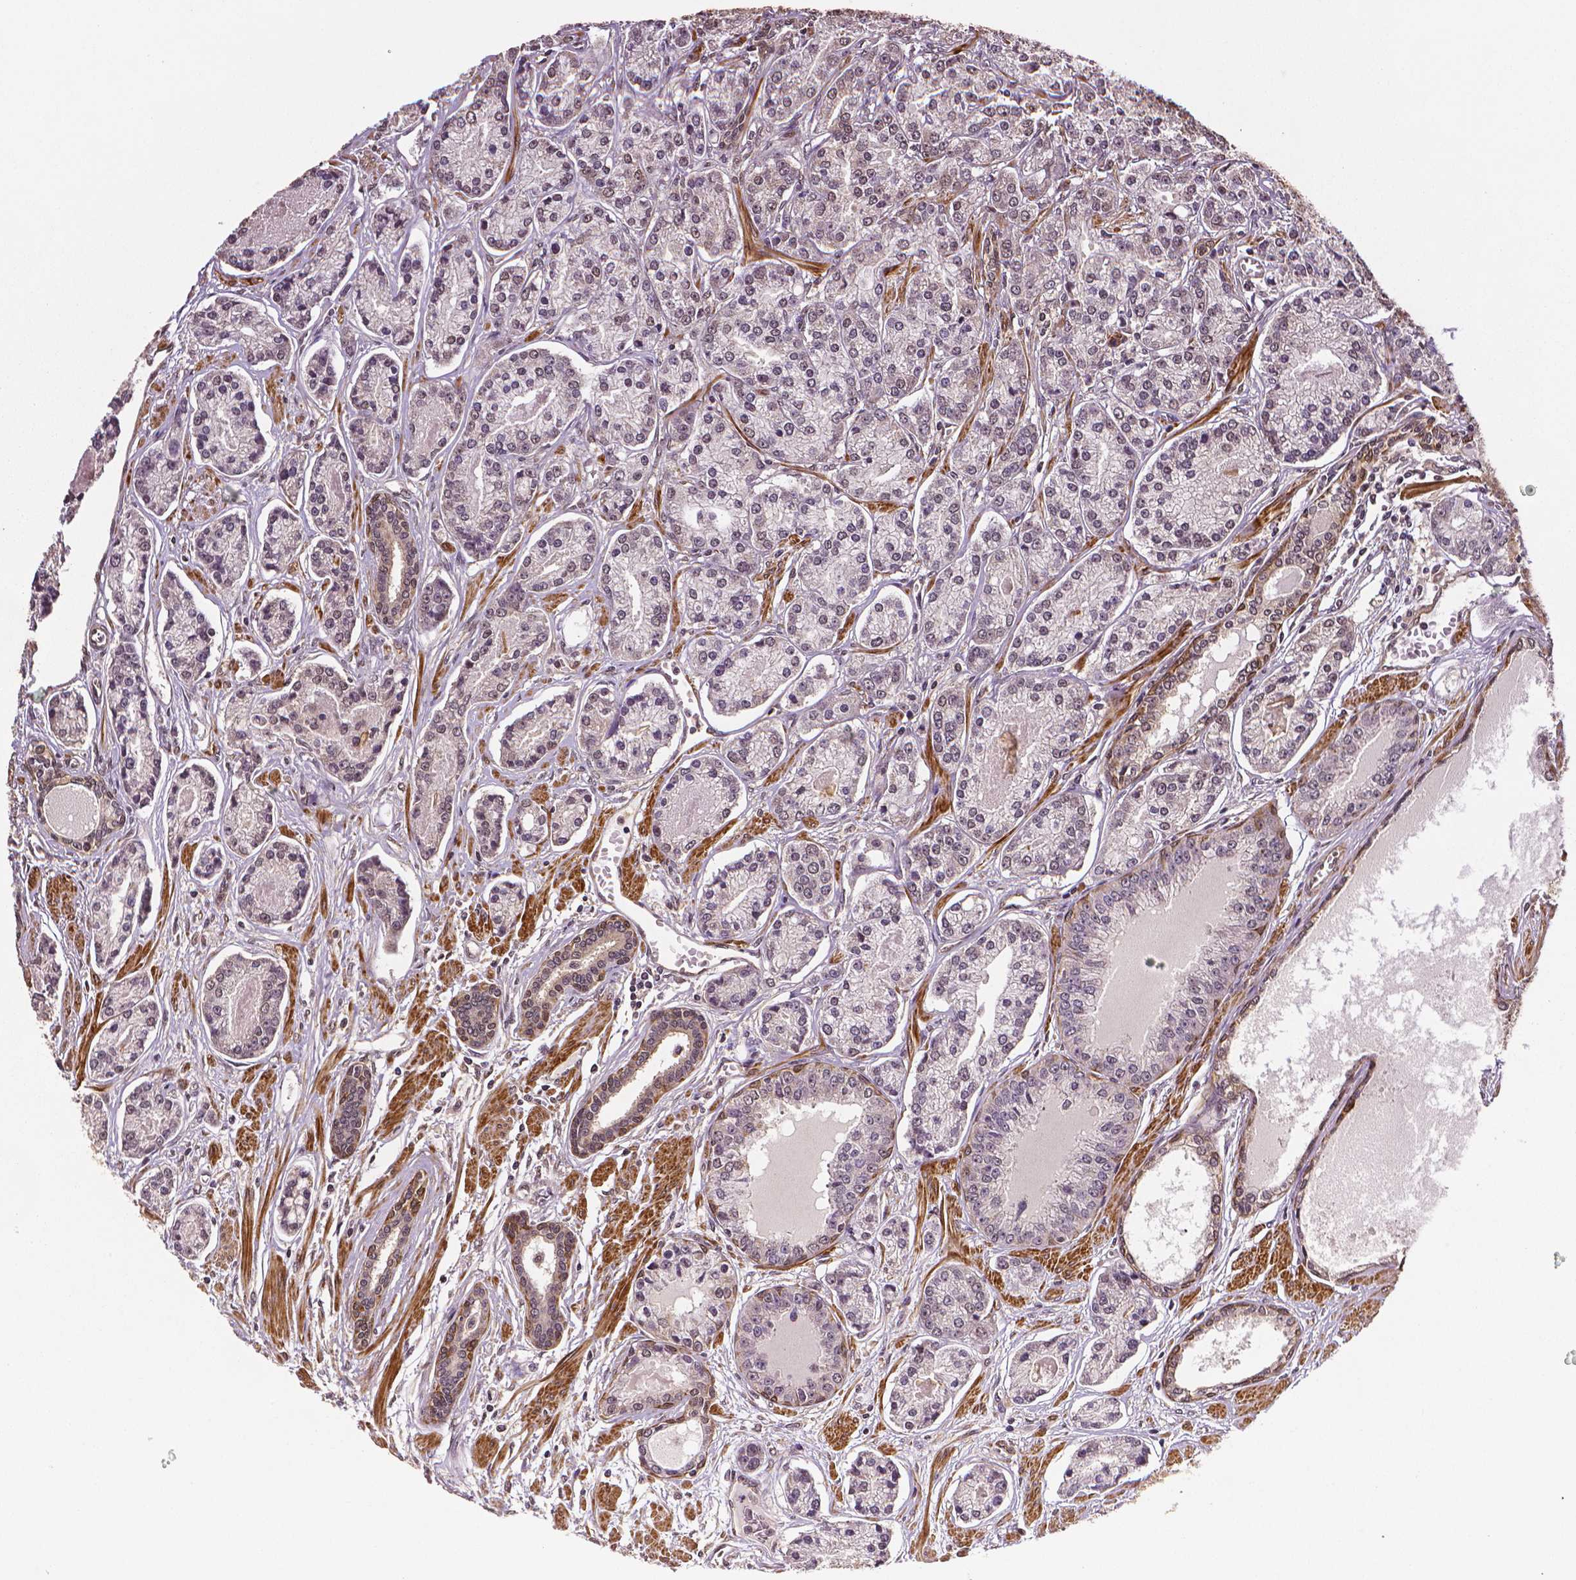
{"staining": {"intensity": "weak", "quantity": "<25%", "location": "cytoplasmic/membranous"}, "tissue": "prostate cancer", "cell_type": "Tumor cells", "image_type": "cancer", "snomed": [{"axis": "morphology", "description": "Adenocarcinoma, NOS"}, {"axis": "topography", "description": "Prostate"}], "caption": "Immunohistochemistry (IHC) of human adenocarcinoma (prostate) demonstrates no positivity in tumor cells.", "gene": "STAT3", "patient": {"sex": "male", "age": 64}}